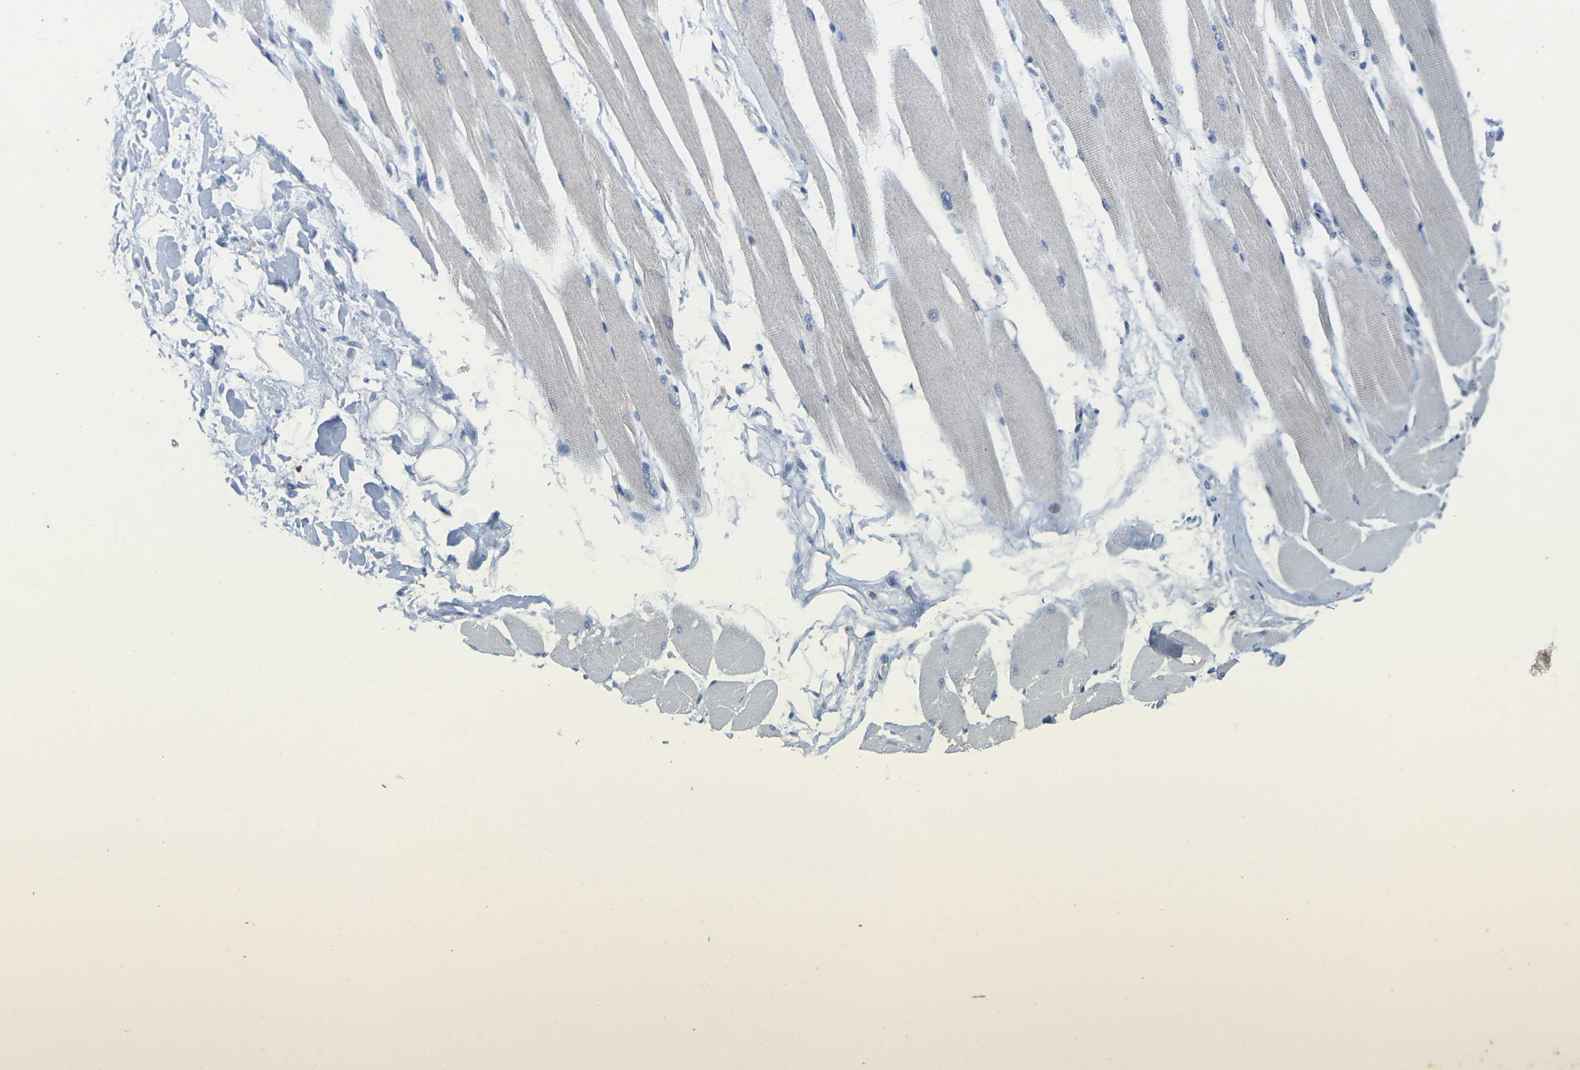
{"staining": {"intensity": "weak", "quantity": "<25%", "location": "cytoplasmic/membranous"}, "tissue": "skeletal muscle", "cell_type": "Myocytes", "image_type": "normal", "snomed": [{"axis": "morphology", "description": "Normal tissue, NOS"}, {"axis": "topography", "description": "Skeletal muscle"}, {"axis": "topography", "description": "Peripheral nerve tissue"}], "caption": "DAB immunohistochemical staining of benign skeletal muscle demonstrates no significant staining in myocytes.", "gene": "CDK2", "patient": {"sex": "female", "age": 84}}